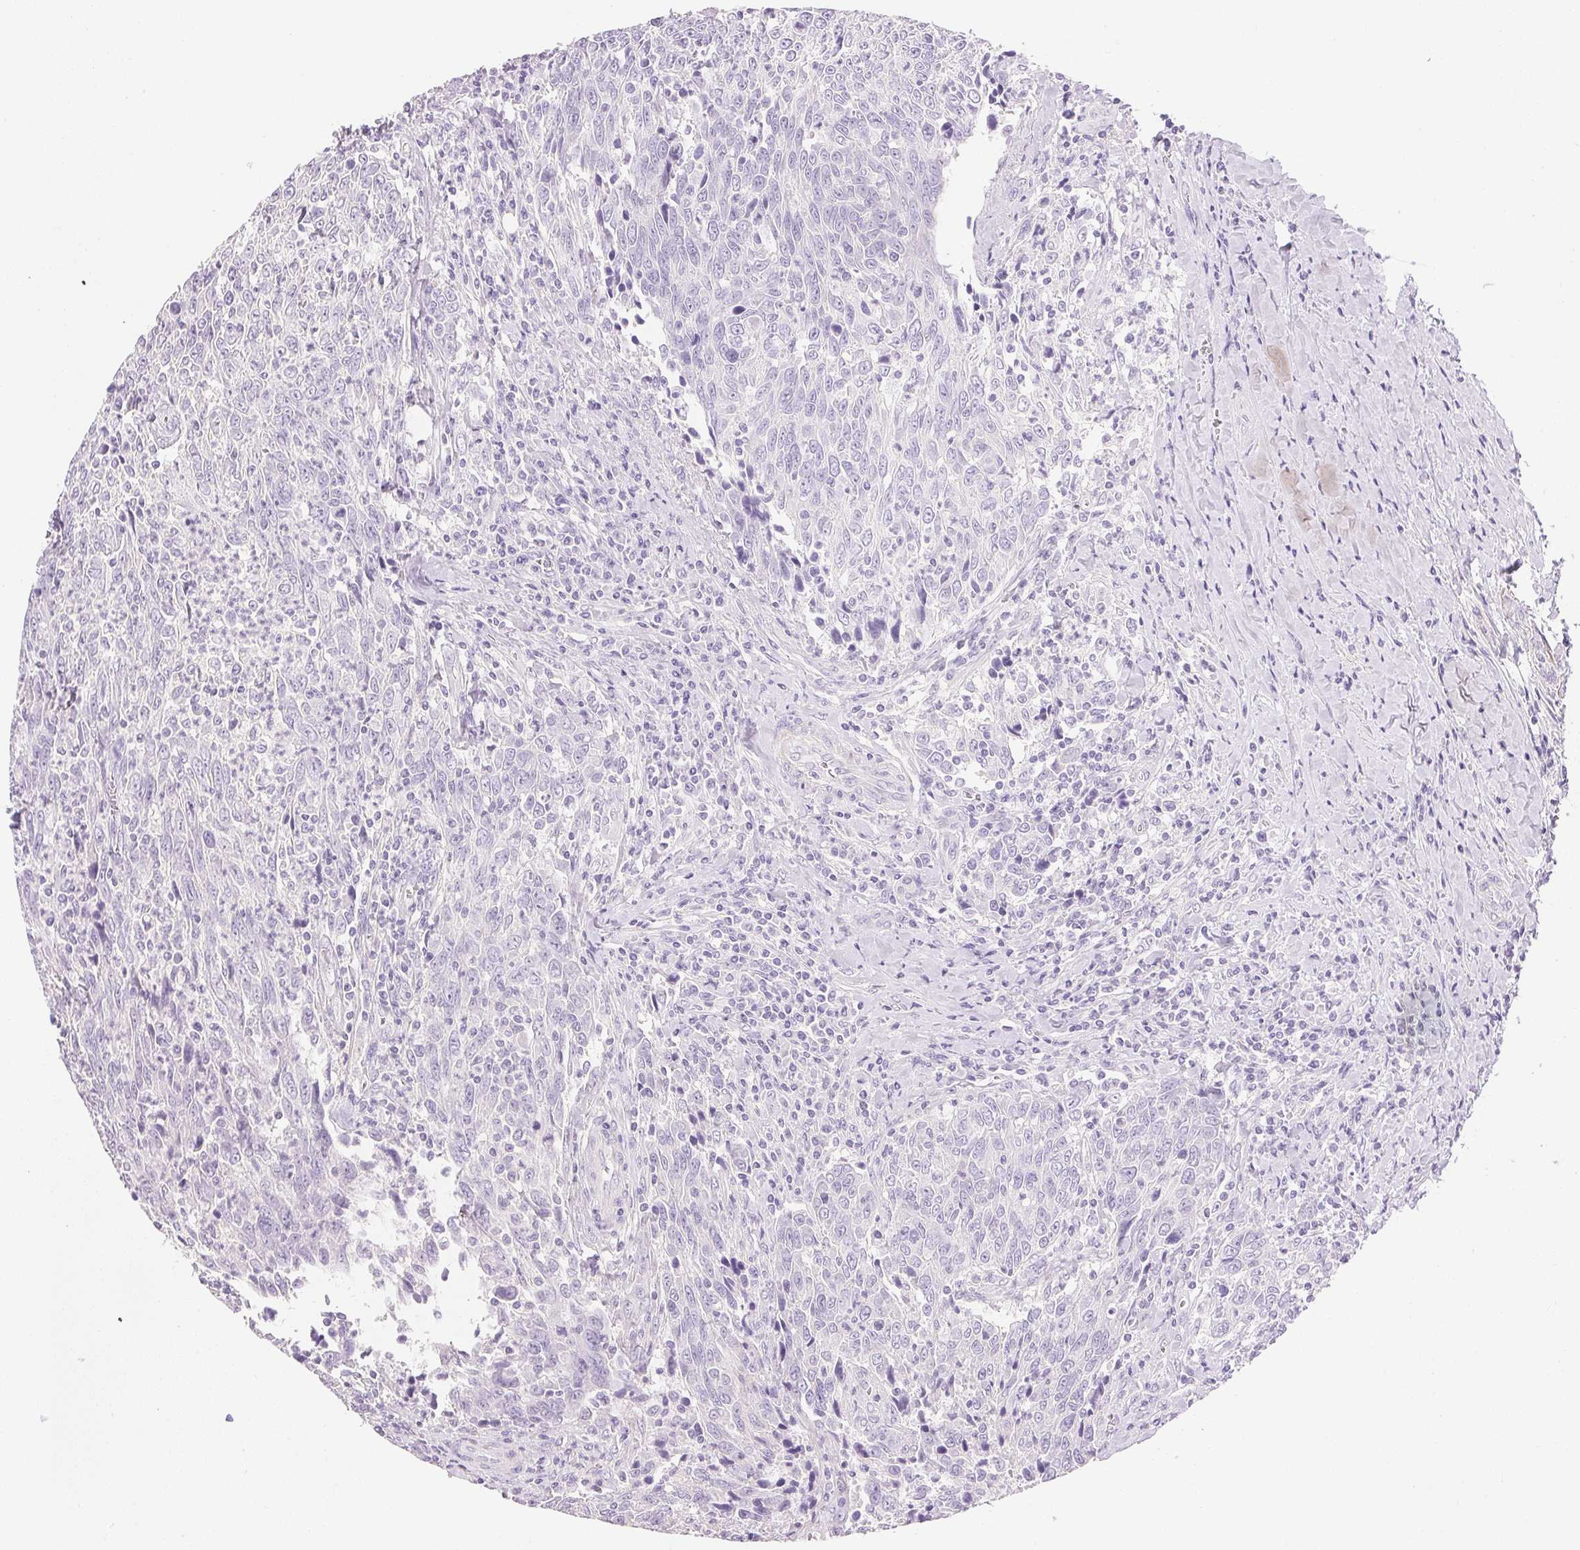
{"staining": {"intensity": "negative", "quantity": "none", "location": "none"}, "tissue": "breast cancer", "cell_type": "Tumor cells", "image_type": "cancer", "snomed": [{"axis": "morphology", "description": "Duct carcinoma"}, {"axis": "topography", "description": "Breast"}], "caption": "The micrograph displays no significant positivity in tumor cells of breast intraductal carcinoma.", "gene": "KCNE2", "patient": {"sex": "female", "age": 50}}